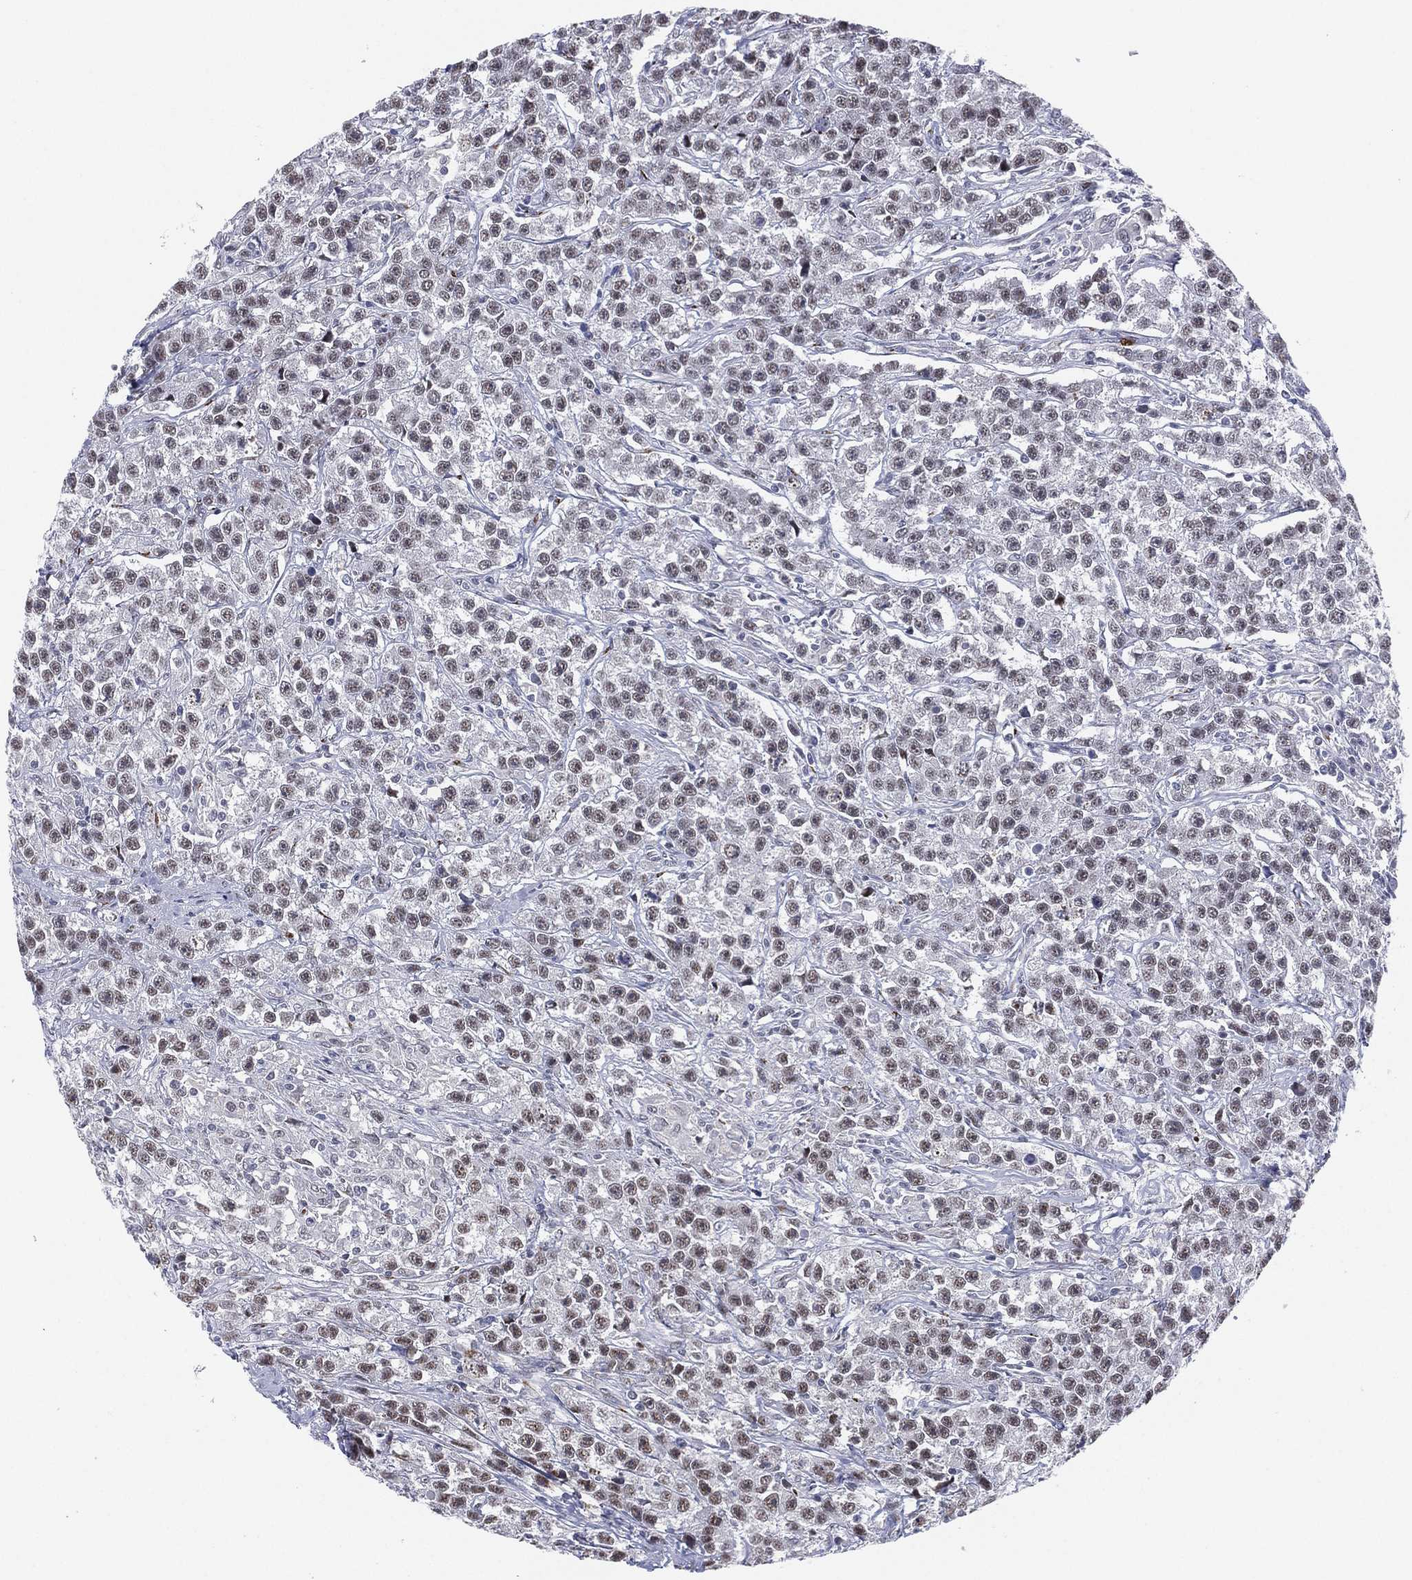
{"staining": {"intensity": "negative", "quantity": "none", "location": "none"}, "tissue": "testis cancer", "cell_type": "Tumor cells", "image_type": "cancer", "snomed": [{"axis": "morphology", "description": "Seminoma, NOS"}, {"axis": "topography", "description": "Testis"}], "caption": "Immunohistochemistry micrograph of neoplastic tissue: human seminoma (testis) stained with DAB (3,3'-diaminobenzidine) reveals no significant protein expression in tumor cells.", "gene": "CD177", "patient": {"sex": "male", "age": 59}}